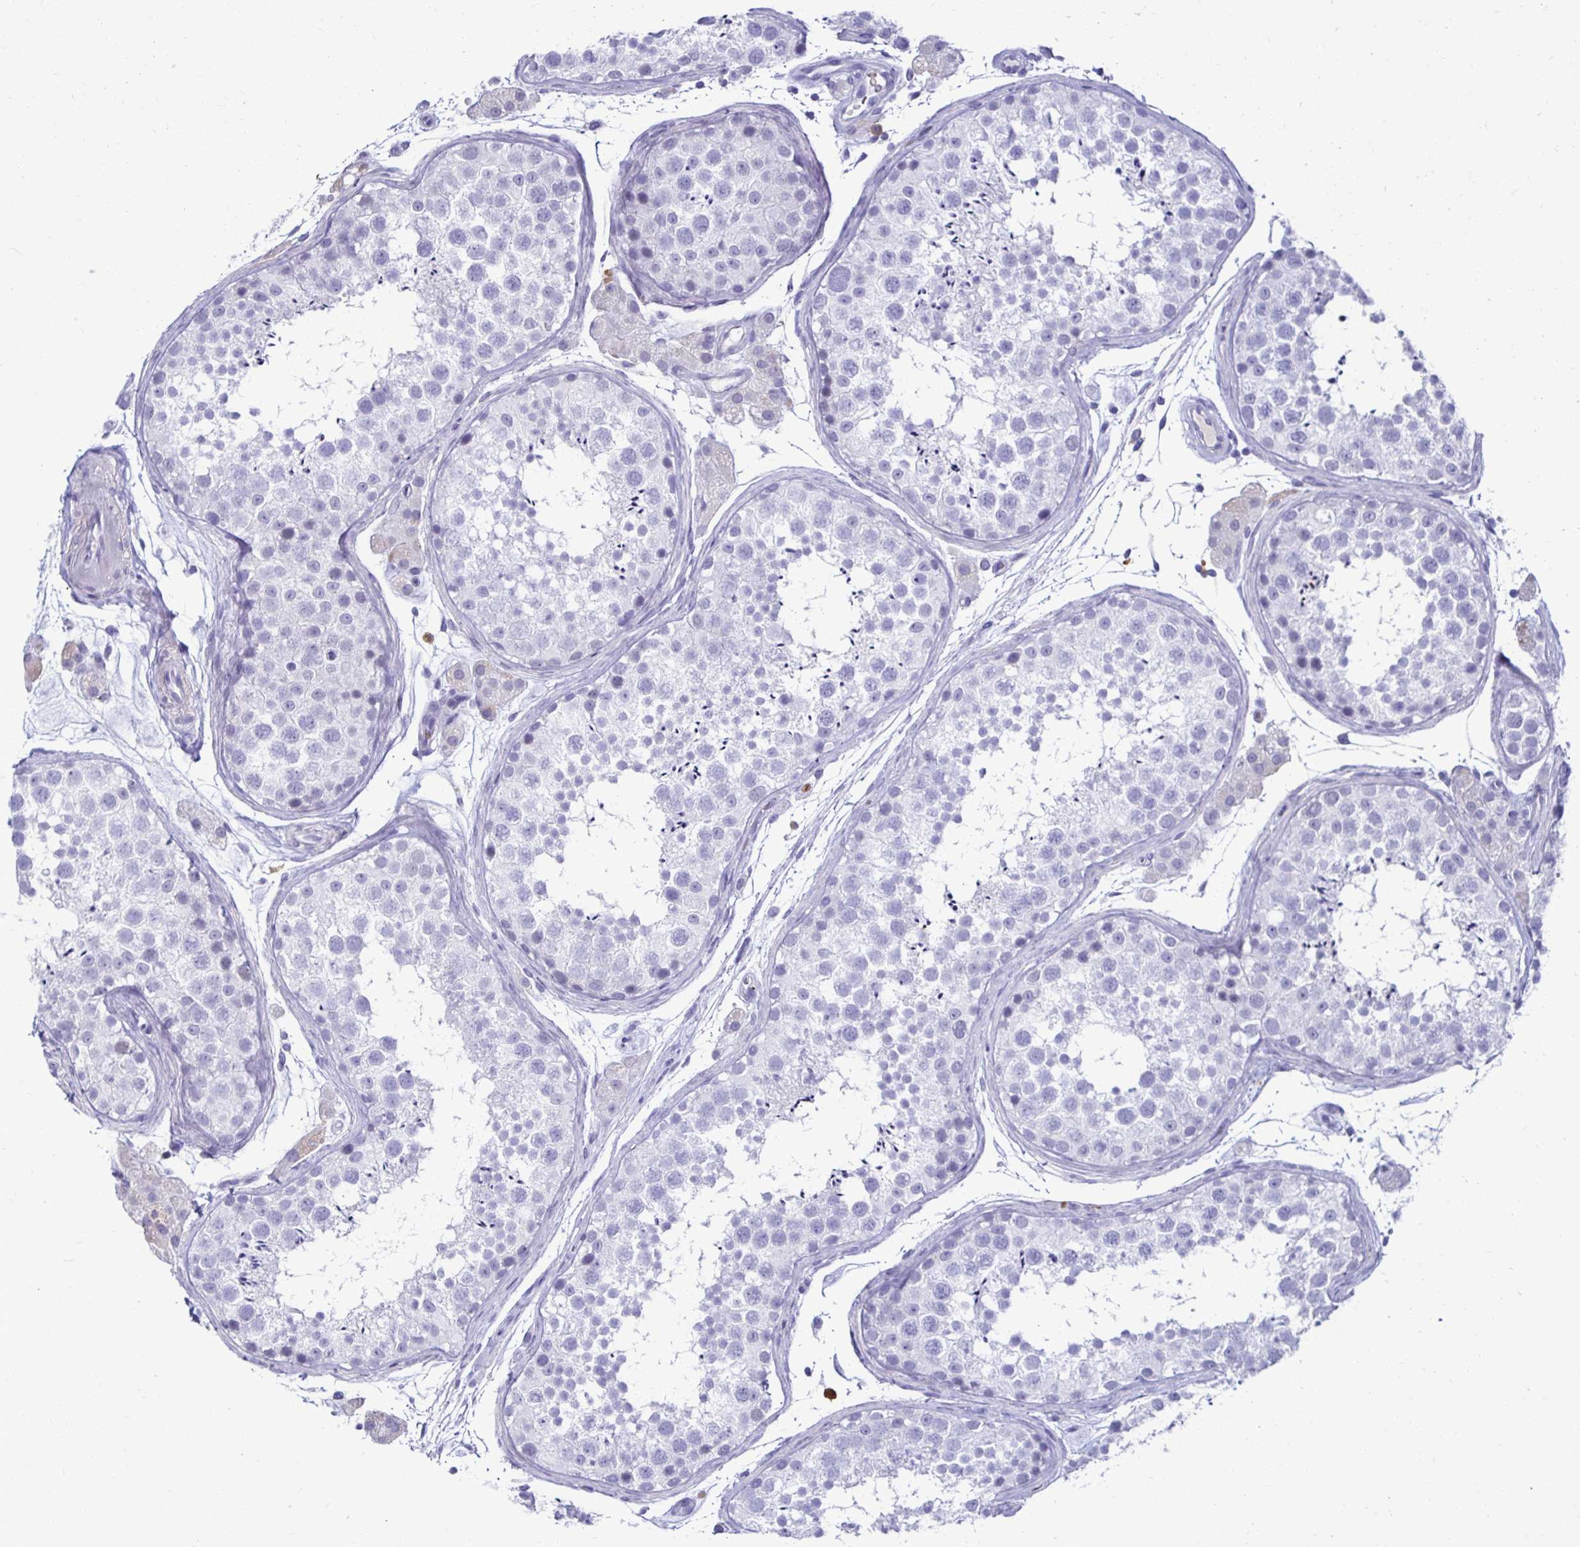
{"staining": {"intensity": "negative", "quantity": "none", "location": "none"}, "tissue": "testis", "cell_type": "Cells in seminiferous ducts", "image_type": "normal", "snomed": [{"axis": "morphology", "description": "Normal tissue, NOS"}, {"axis": "topography", "description": "Testis"}], "caption": "A histopathology image of testis stained for a protein reveals no brown staining in cells in seminiferous ducts.", "gene": "RHBDL3", "patient": {"sex": "male", "age": 41}}